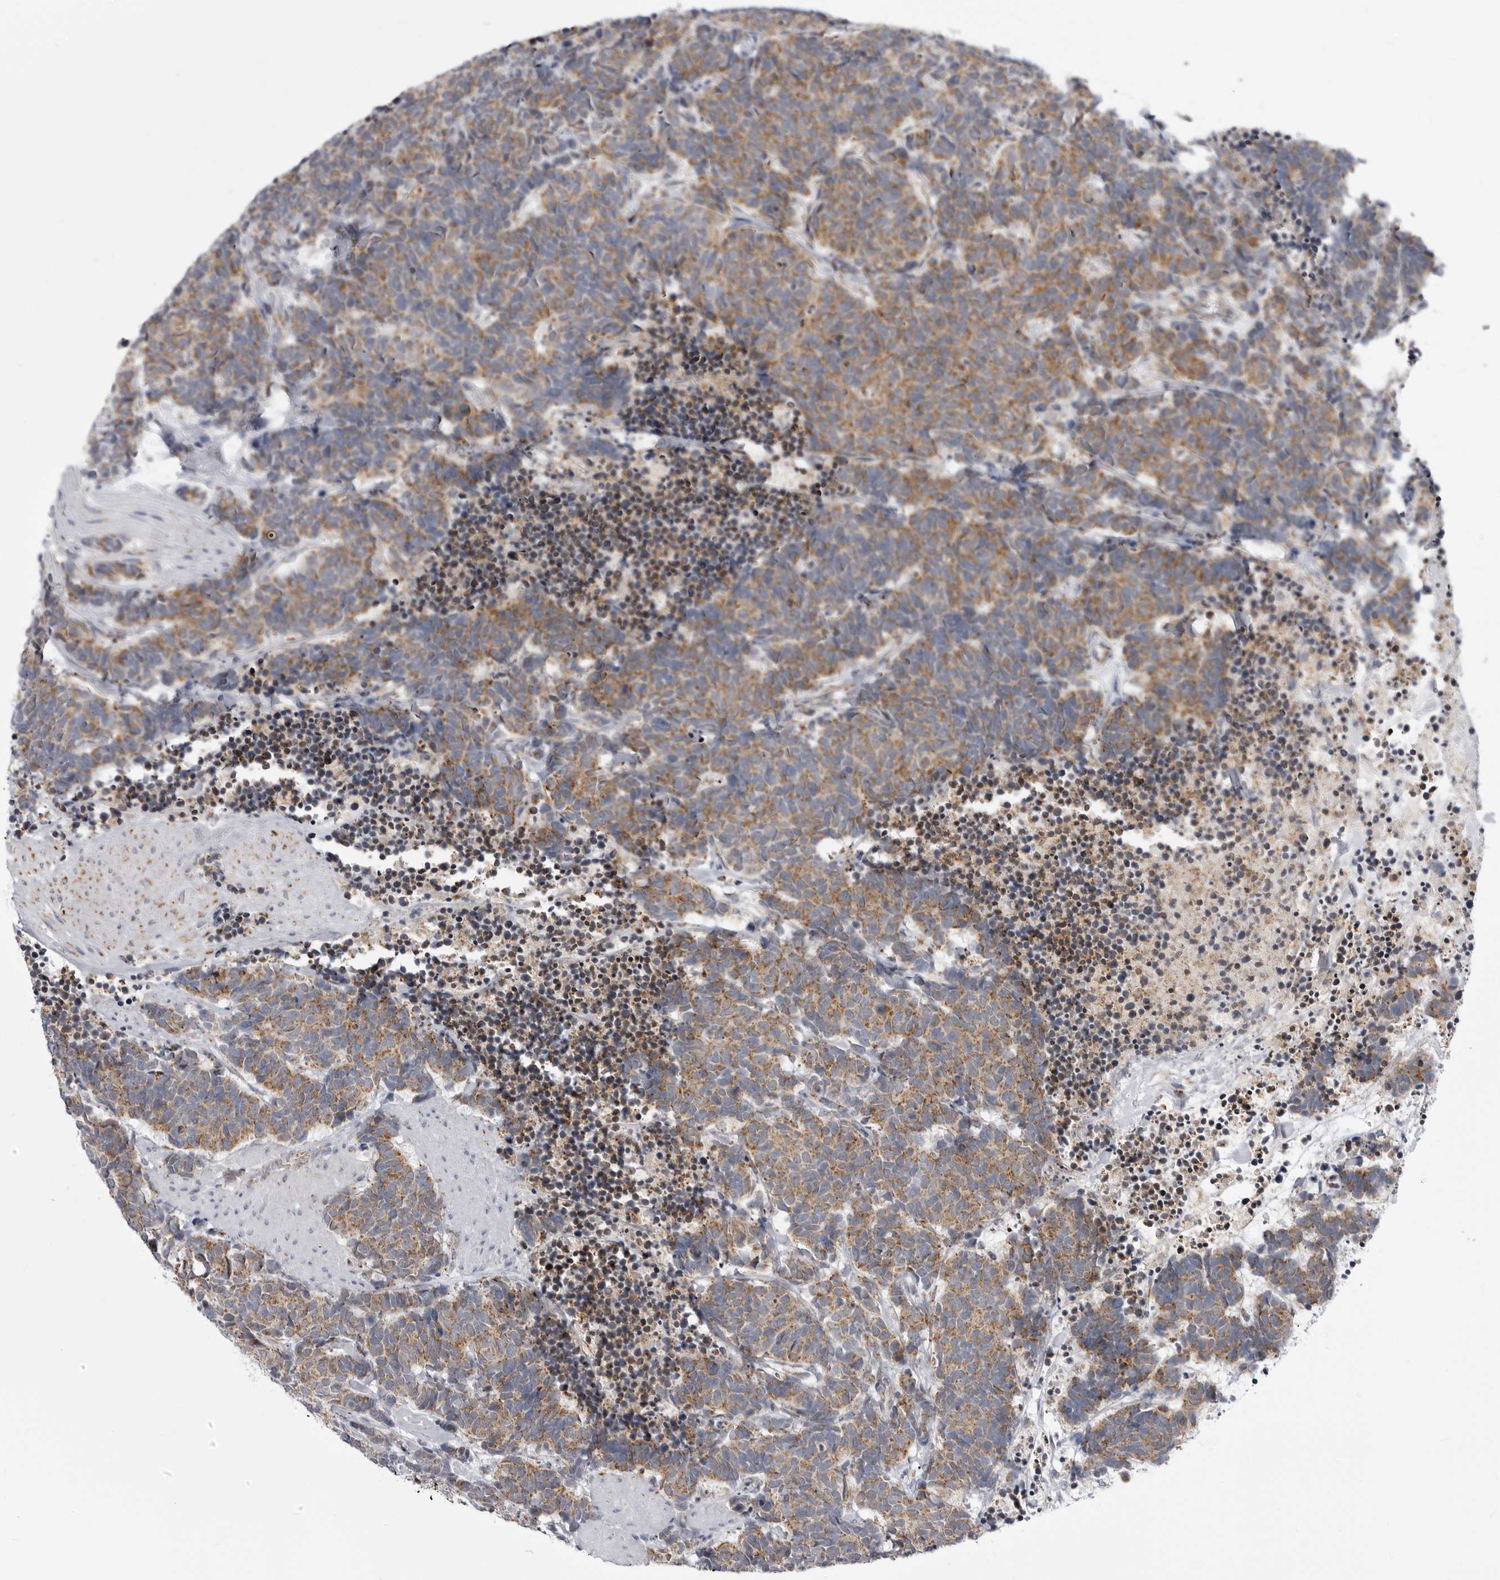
{"staining": {"intensity": "moderate", "quantity": ">75%", "location": "cytoplasmic/membranous"}, "tissue": "carcinoid", "cell_type": "Tumor cells", "image_type": "cancer", "snomed": [{"axis": "morphology", "description": "Carcinoma, NOS"}, {"axis": "morphology", "description": "Carcinoid, malignant, NOS"}, {"axis": "topography", "description": "Urinary bladder"}], "caption": "The photomicrograph reveals a brown stain indicating the presence of a protein in the cytoplasmic/membranous of tumor cells in carcinoid. (brown staining indicates protein expression, while blue staining denotes nuclei).", "gene": "FH", "patient": {"sex": "male", "age": 57}}